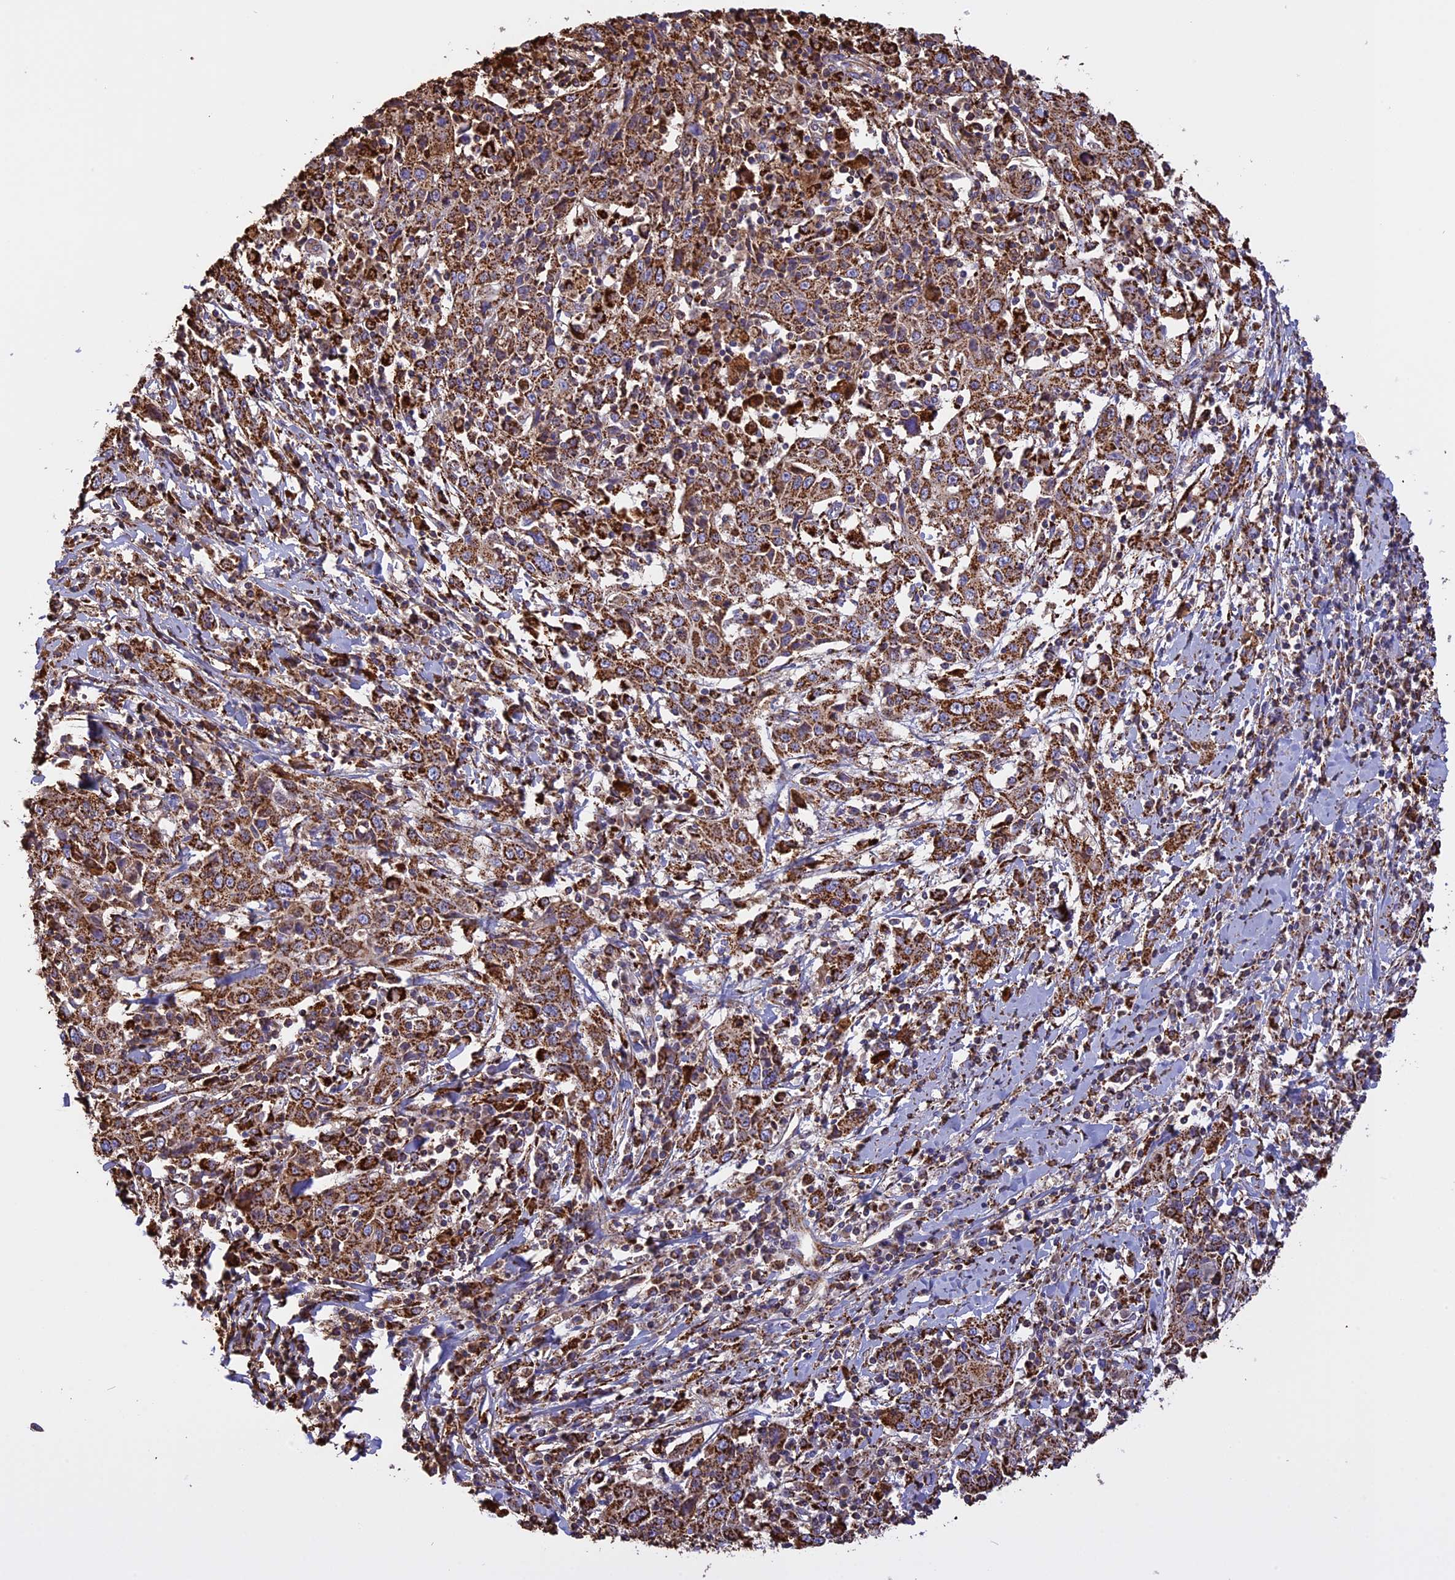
{"staining": {"intensity": "strong", "quantity": ">75%", "location": "cytoplasmic/membranous"}, "tissue": "cervical cancer", "cell_type": "Tumor cells", "image_type": "cancer", "snomed": [{"axis": "morphology", "description": "Squamous cell carcinoma, NOS"}, {"axis": "topography", "description": "Cervix"}], "caption": "Approximately >75% of tumor cells in human squamous cell carcinoma (cervical) display strong cytoplasmic/membranous protein positivity as visualized by brown immunohistochemical staining.", "gene": "KCNG1", "patient": {"sex": "female", "age": 46}}